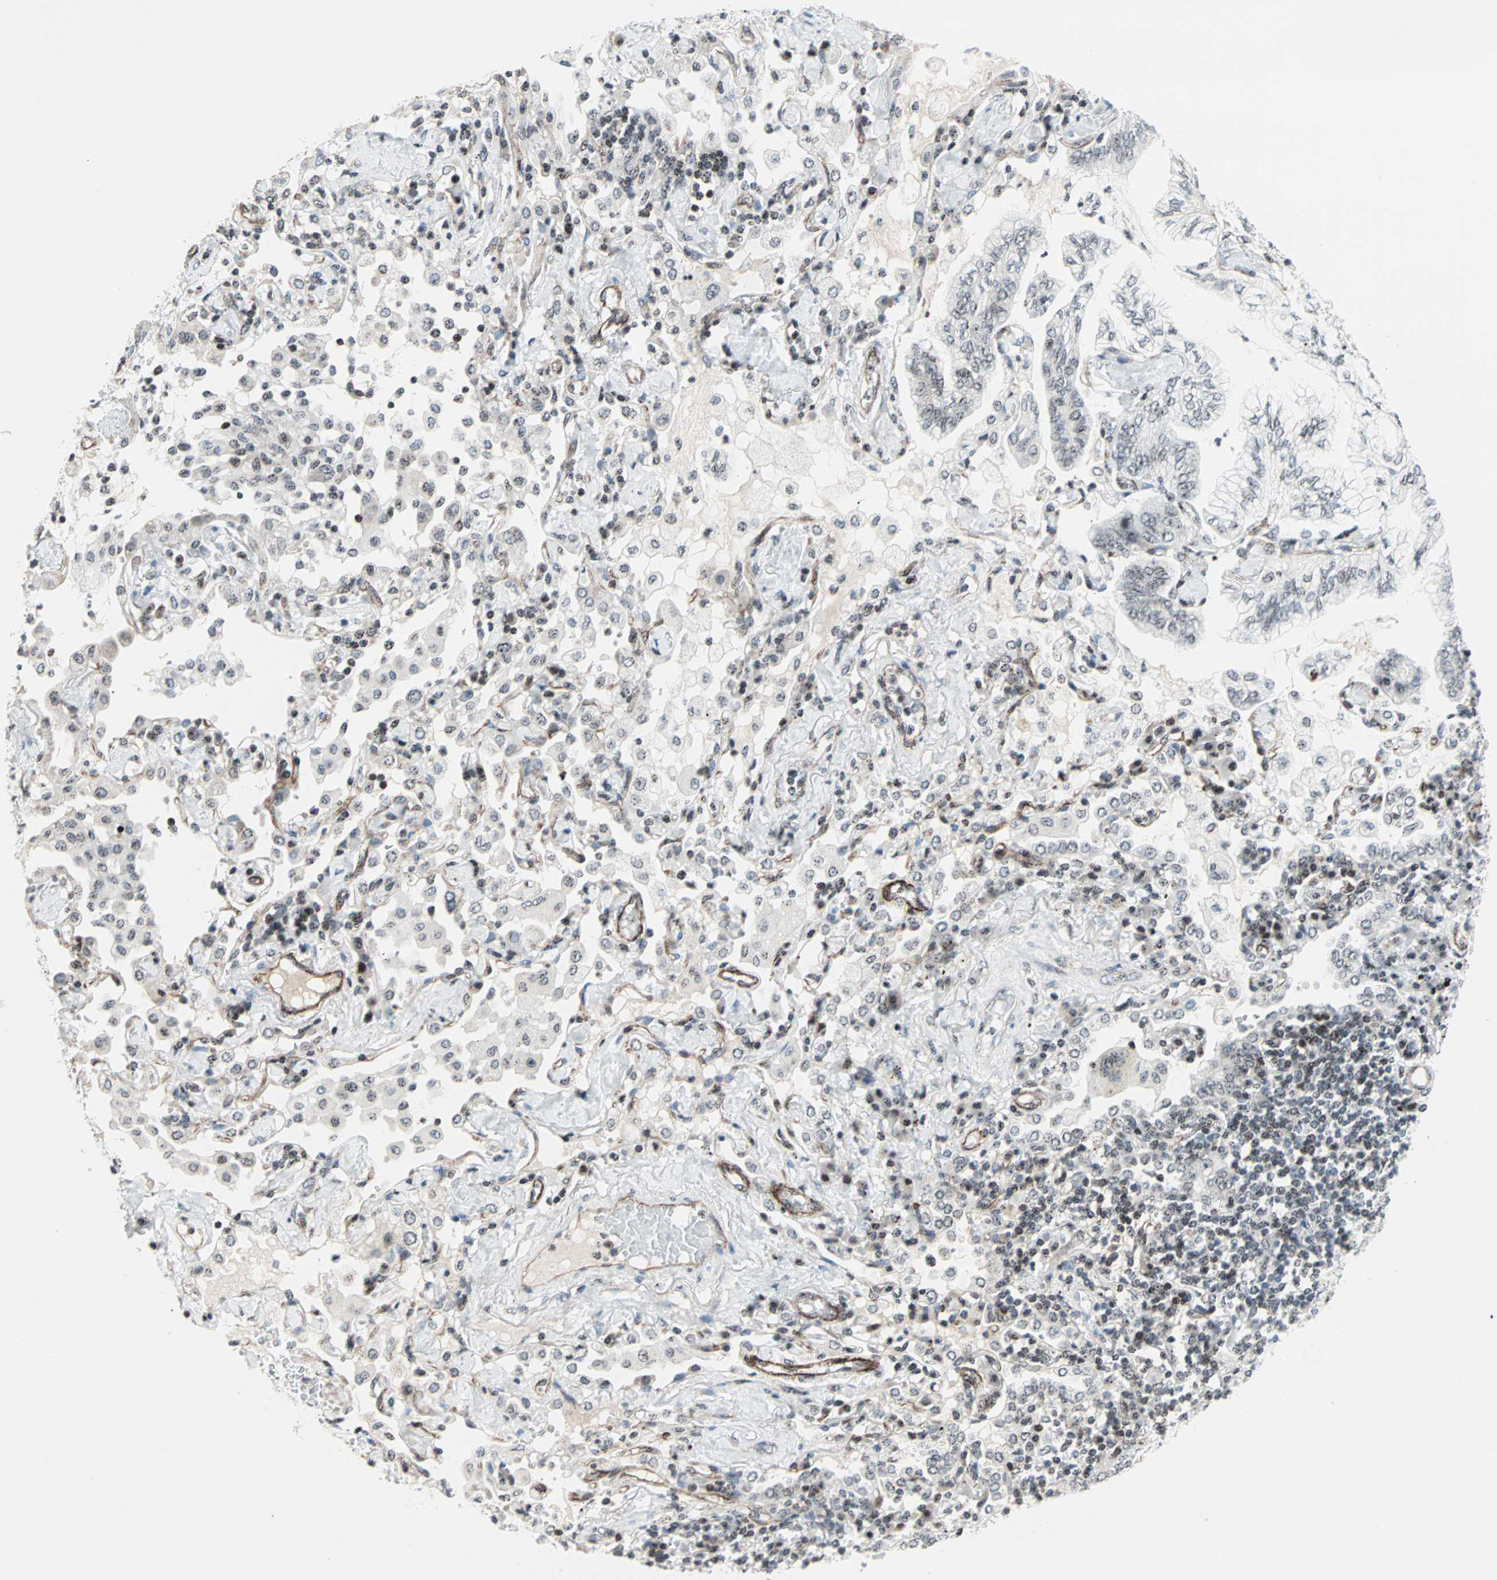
{"staining": {"intensity": "weak", "quantity": "25%-75%", "location": "nuclear"}, "tissue": "lung cancer", "cell_type": "Tumor cells", "image_type": "cancer", "snomed": [{"axis": "morphology", "description": "Normal tissue, NOS"}, {"axis": "morphology", "description": "Adenocarcinoma, NOS"}, {"axis": "topography", "description": "Bronchus"}, {"axis": "topography", "description": "Lung"}], "caption": "Lung cancer stained with a protein marker exhibits weak staining in tumor cells.", "gene": "CENPA", "patient": {"sex": "female", "age": 70}}